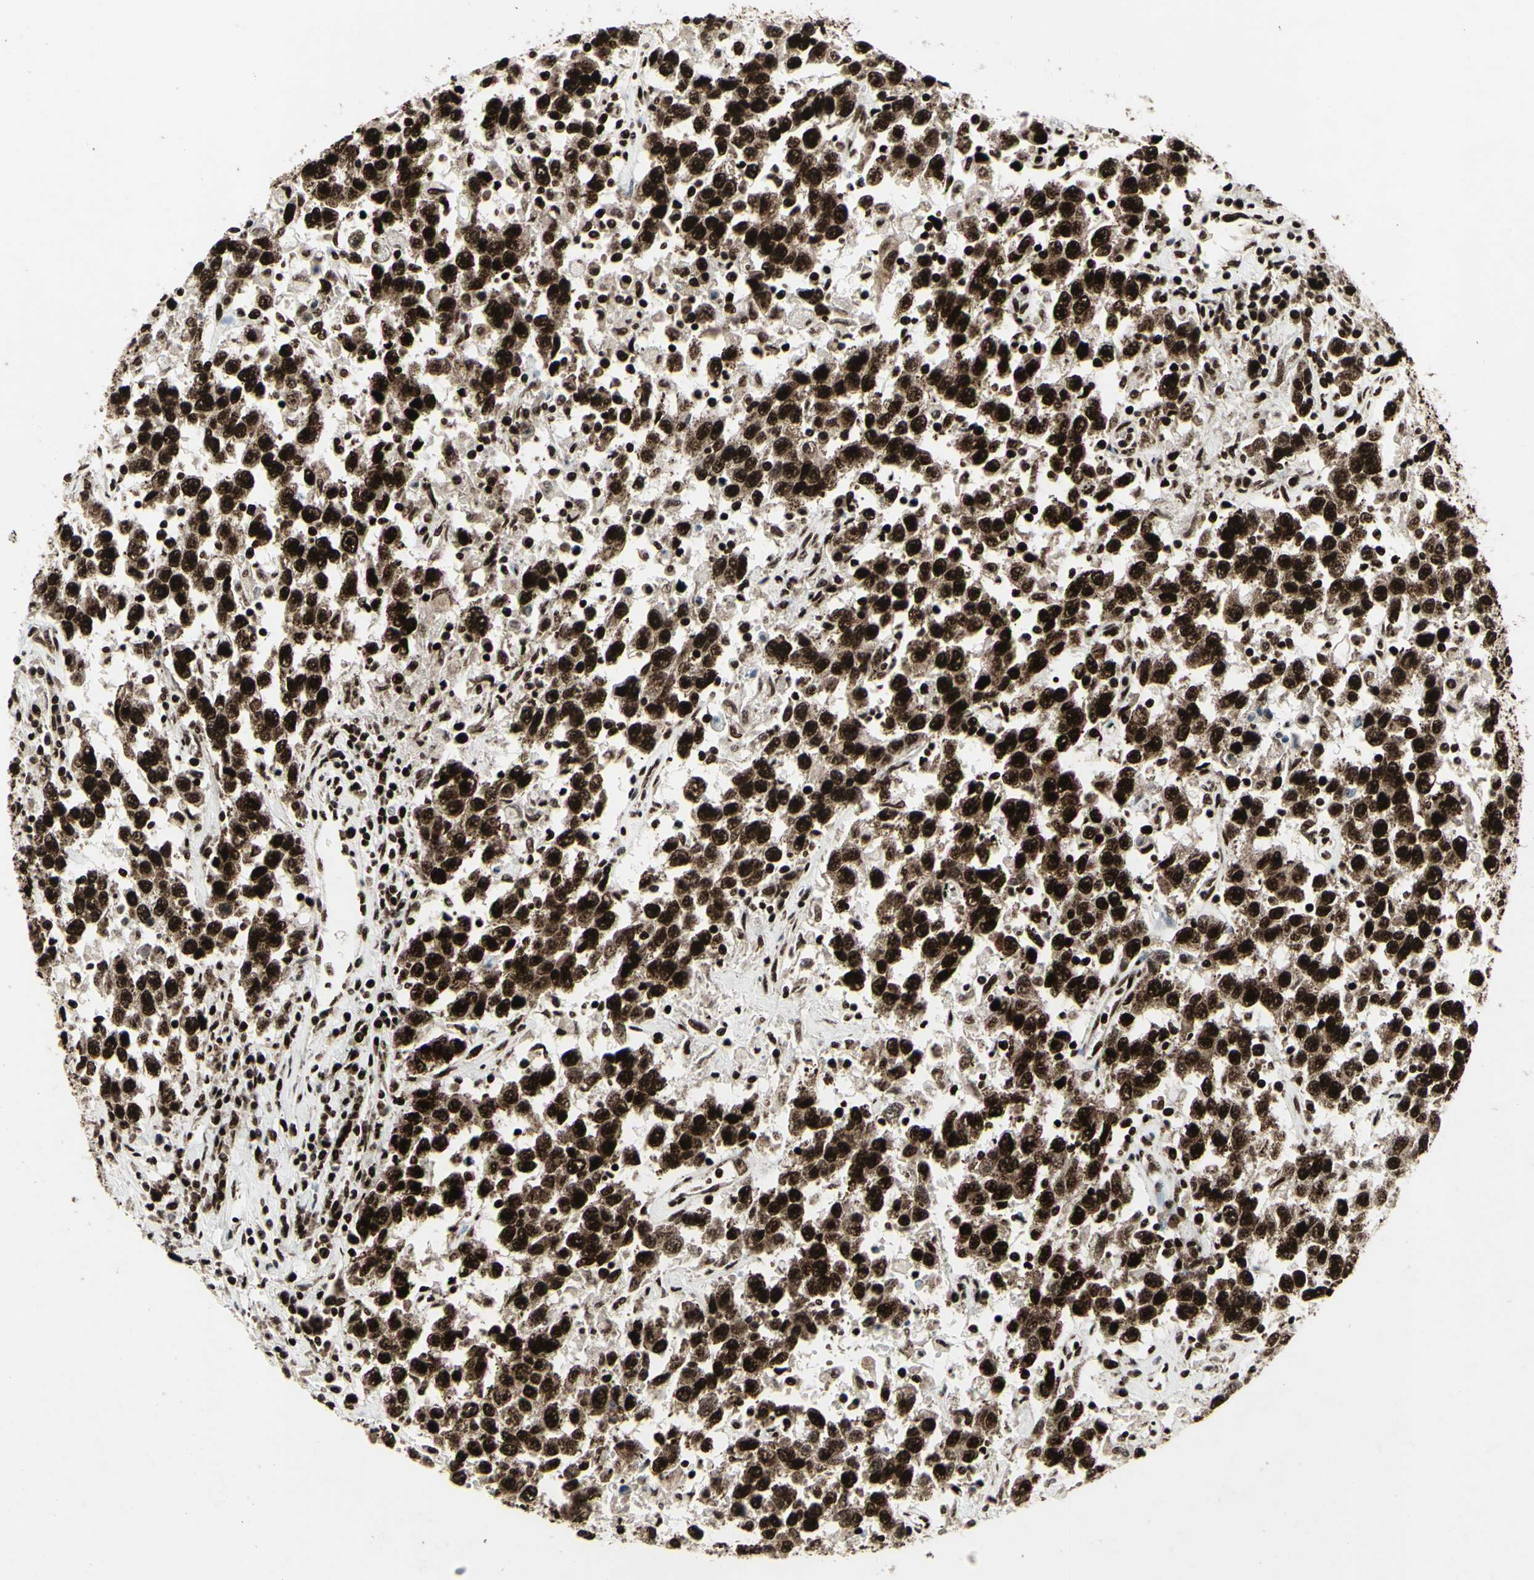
{"staining": {"intensity": "strong", "quantity": ">75%", "location": "cytoplasmic/membranous,nuclear"}, "tissue": "testis cancer", "cell_type": "Tumor cells", "image_type": "cancer", "snomed": [{"axis": "morphology", "description": "Seminoma, NOS"}, {"axis": "topography", "description": "Testis"}], "caption": "Immunohistochemical staining of seminoma (testis) displays strong cytoplasmic/membranous and nuclear protein expression in about >75% of tumor cells.", "gene": "U2AF2", "patient": {"sex": "male", "age": 41}}